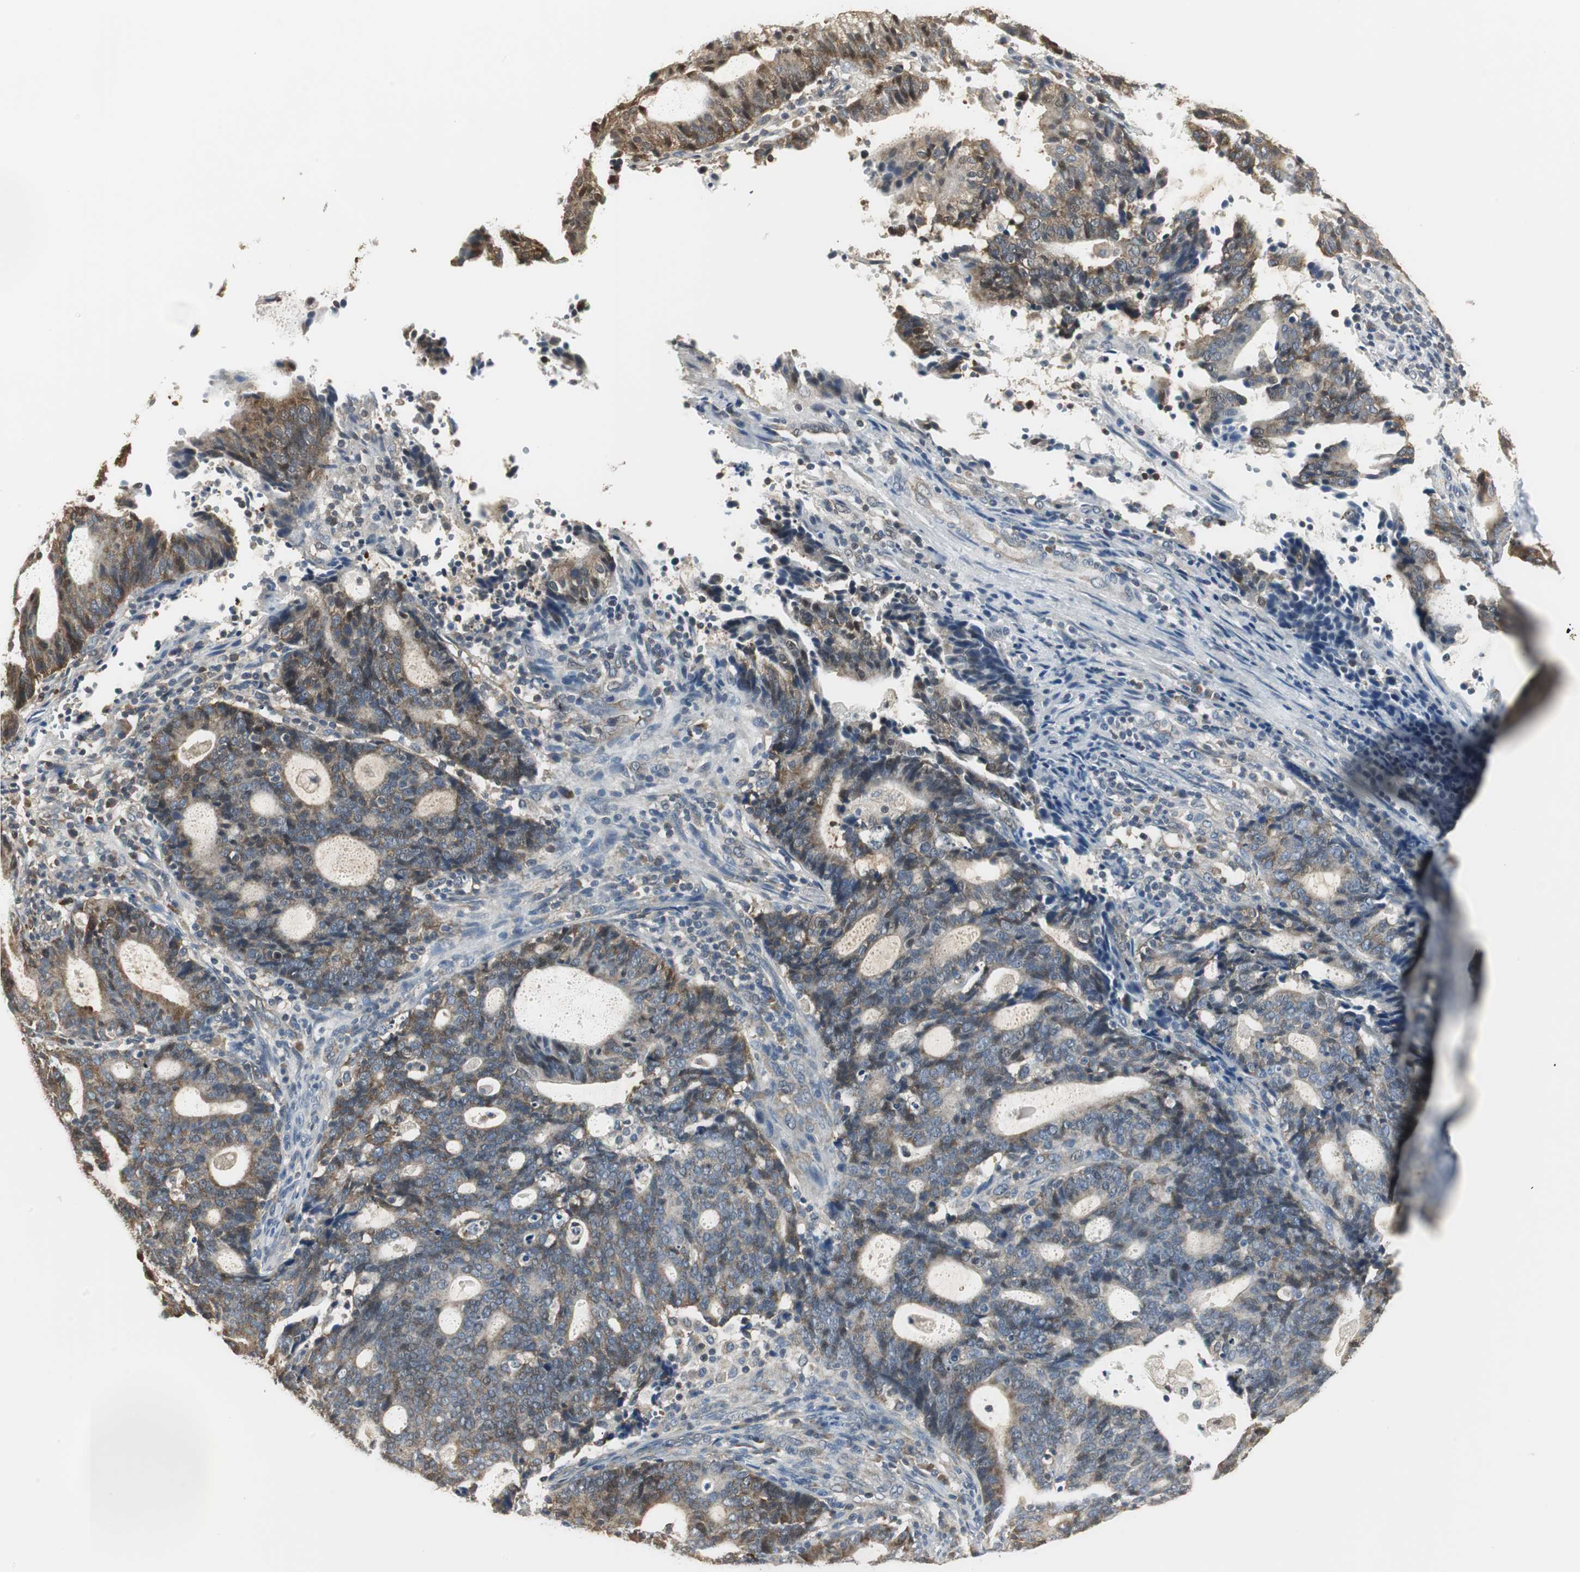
{"staining": {"intensity": "moderate", "quantity": ">75%", "location": "cytoplasmic/membranous"}, "tissue": "endometrial cancer", "cell_type": "Tumor cells", "image_type": "cancer", "snomed": [{"axis": "morphology", "description": "Adenocarcinoma, NOS"}, {"axis": "topography", "description": "Uterus"}], "caption": "Immunohistochemistry (IHC) micrograph of adenocarcinoma (endometrial) stained for a protein (brown), which reveals medium levels of moderate cytoplasmic/membranous expression in about >75% of tumor cells.", "gene": "CCT5", "patient": {"sex": "female", "age": 83}}